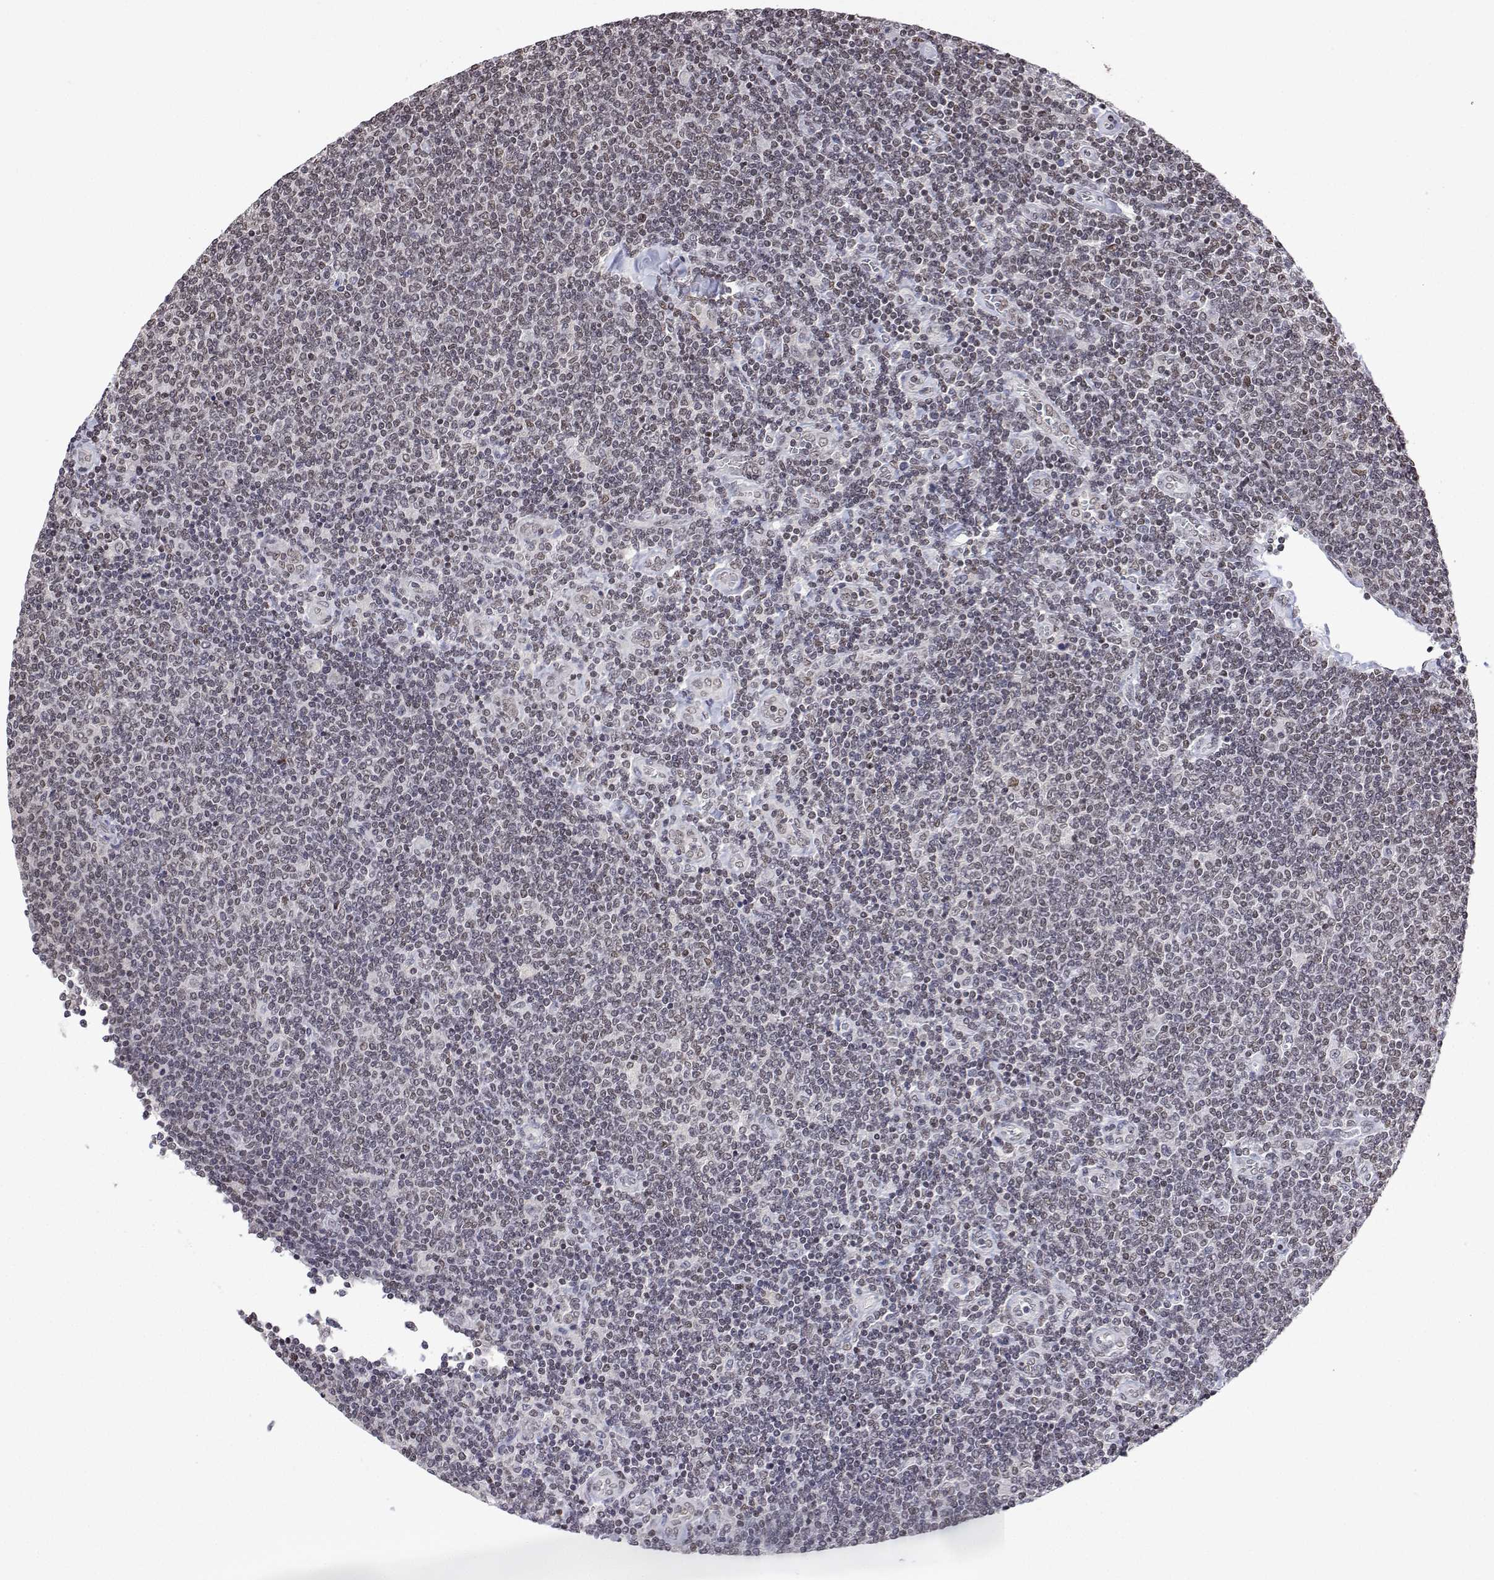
{"staining": {"intensity": "weak", "quantity": "25%-75%", "location": "nuclear"}, "tissue": "lymphoma", "cell_type": "Tumor cells", "image_type": "cancer", "snomed": [{"axis": "morphology", "description": "Malignant lymphoma, non-Hodgkin's type, Low grade"}, {"axis": "topography", "description": "Lymph node"}], "caption": "Low-grade malignant lymphoma, non-Hodgkin's type stained for a protein shows weak nuclear positivity in tumor cells.", "gene": "XPC", "patient": {"sex": "male", "age": 52}}